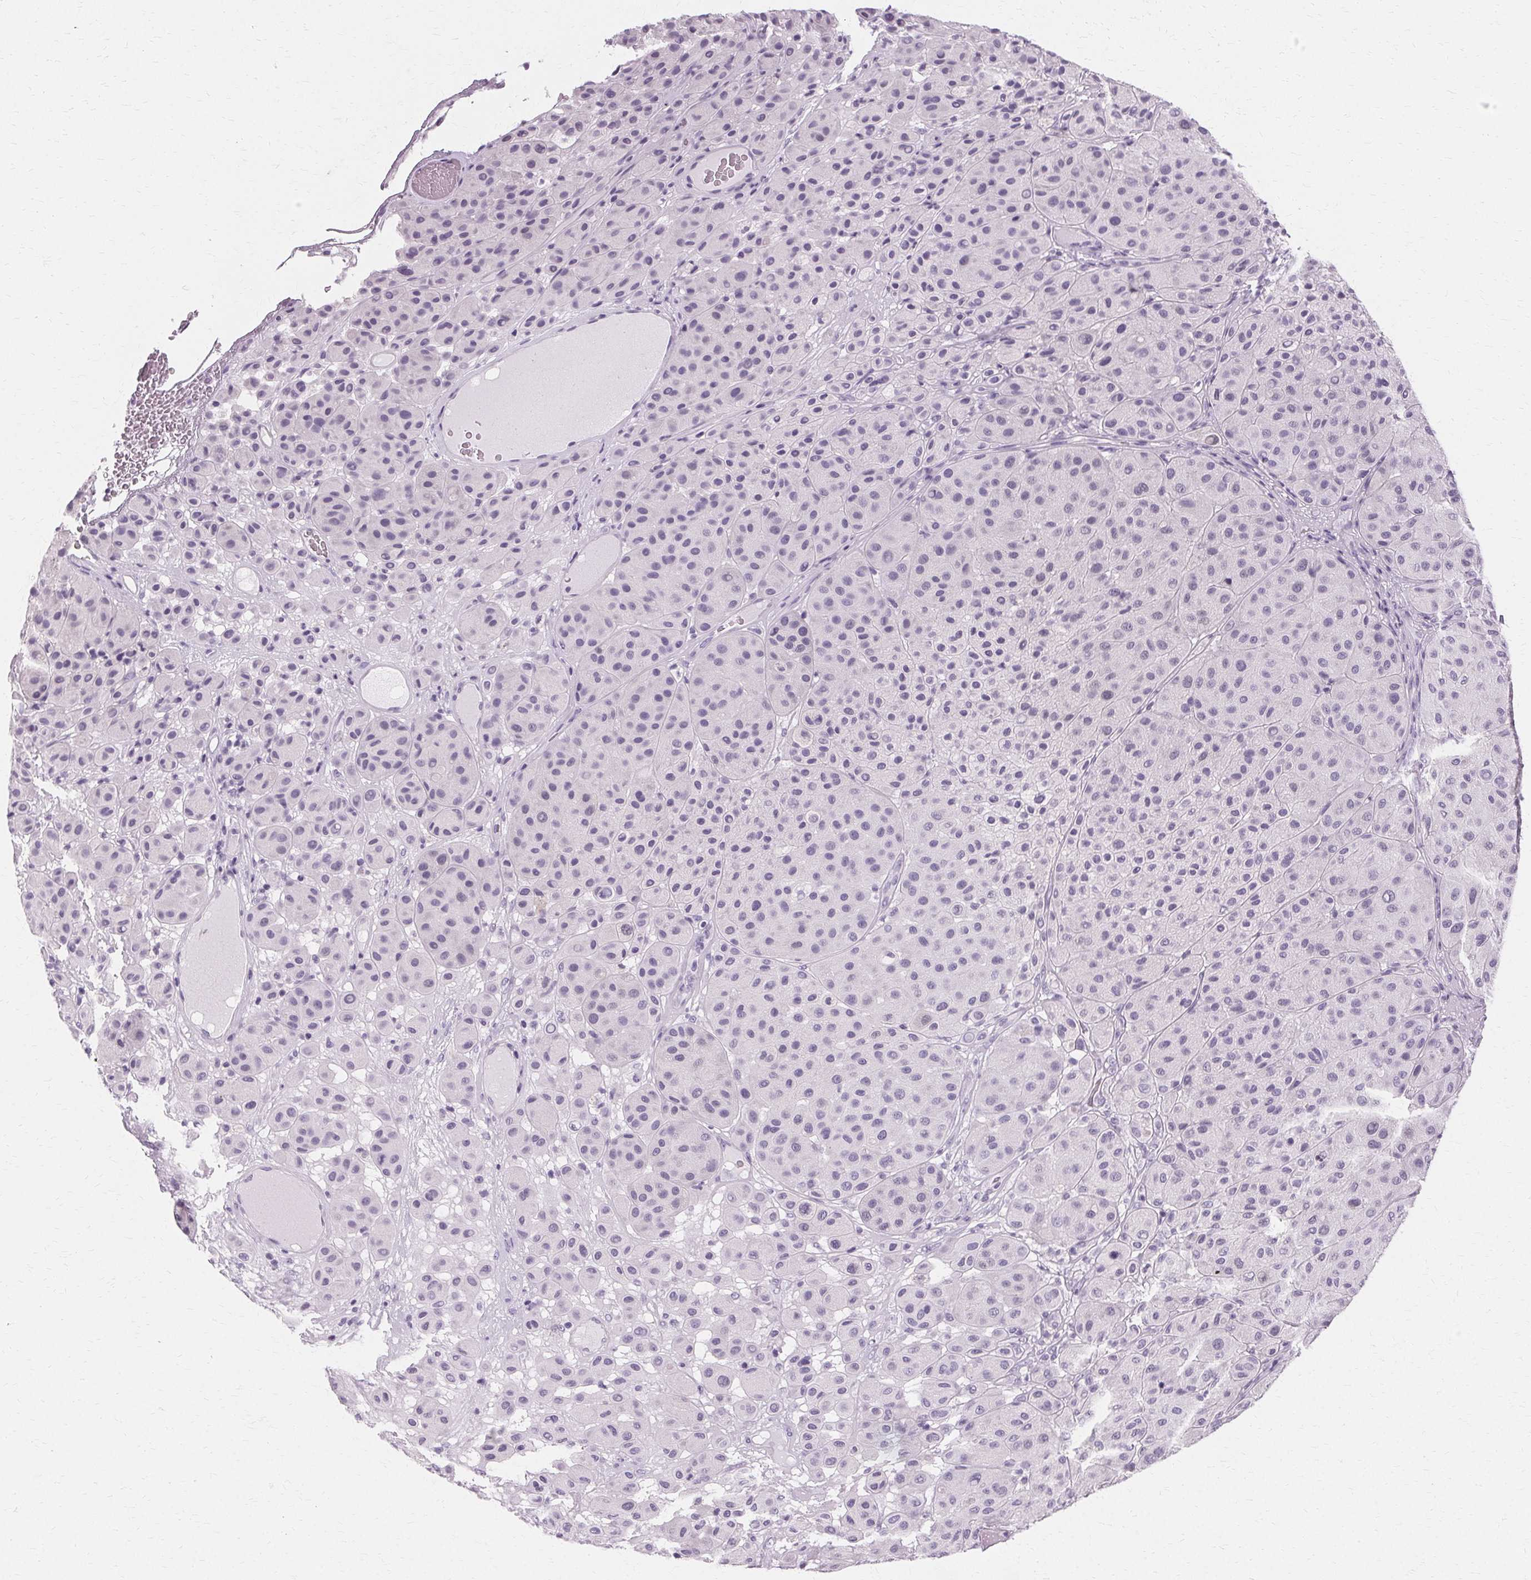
{"staining": {"intensity": "negative", "quantity": "none", "location": "none"}, "tissue": "melanoma", "cell_type": "Tumor cells", "image_type": "cancer", "snomed": [{"axis": "morphology", "description": "Malignant melanoma, Metastatic site"}, {"axis": "topography", "description": "Smooth muscle"}], "caption": "Immunohistochemistry image of human melanoma stained for a protein (brown), which exhibits no positivity in tumor cells. Nuclei are stained in blue.", "gene": "KRT6C", "patient": {"sex": "male", "age": 41}}